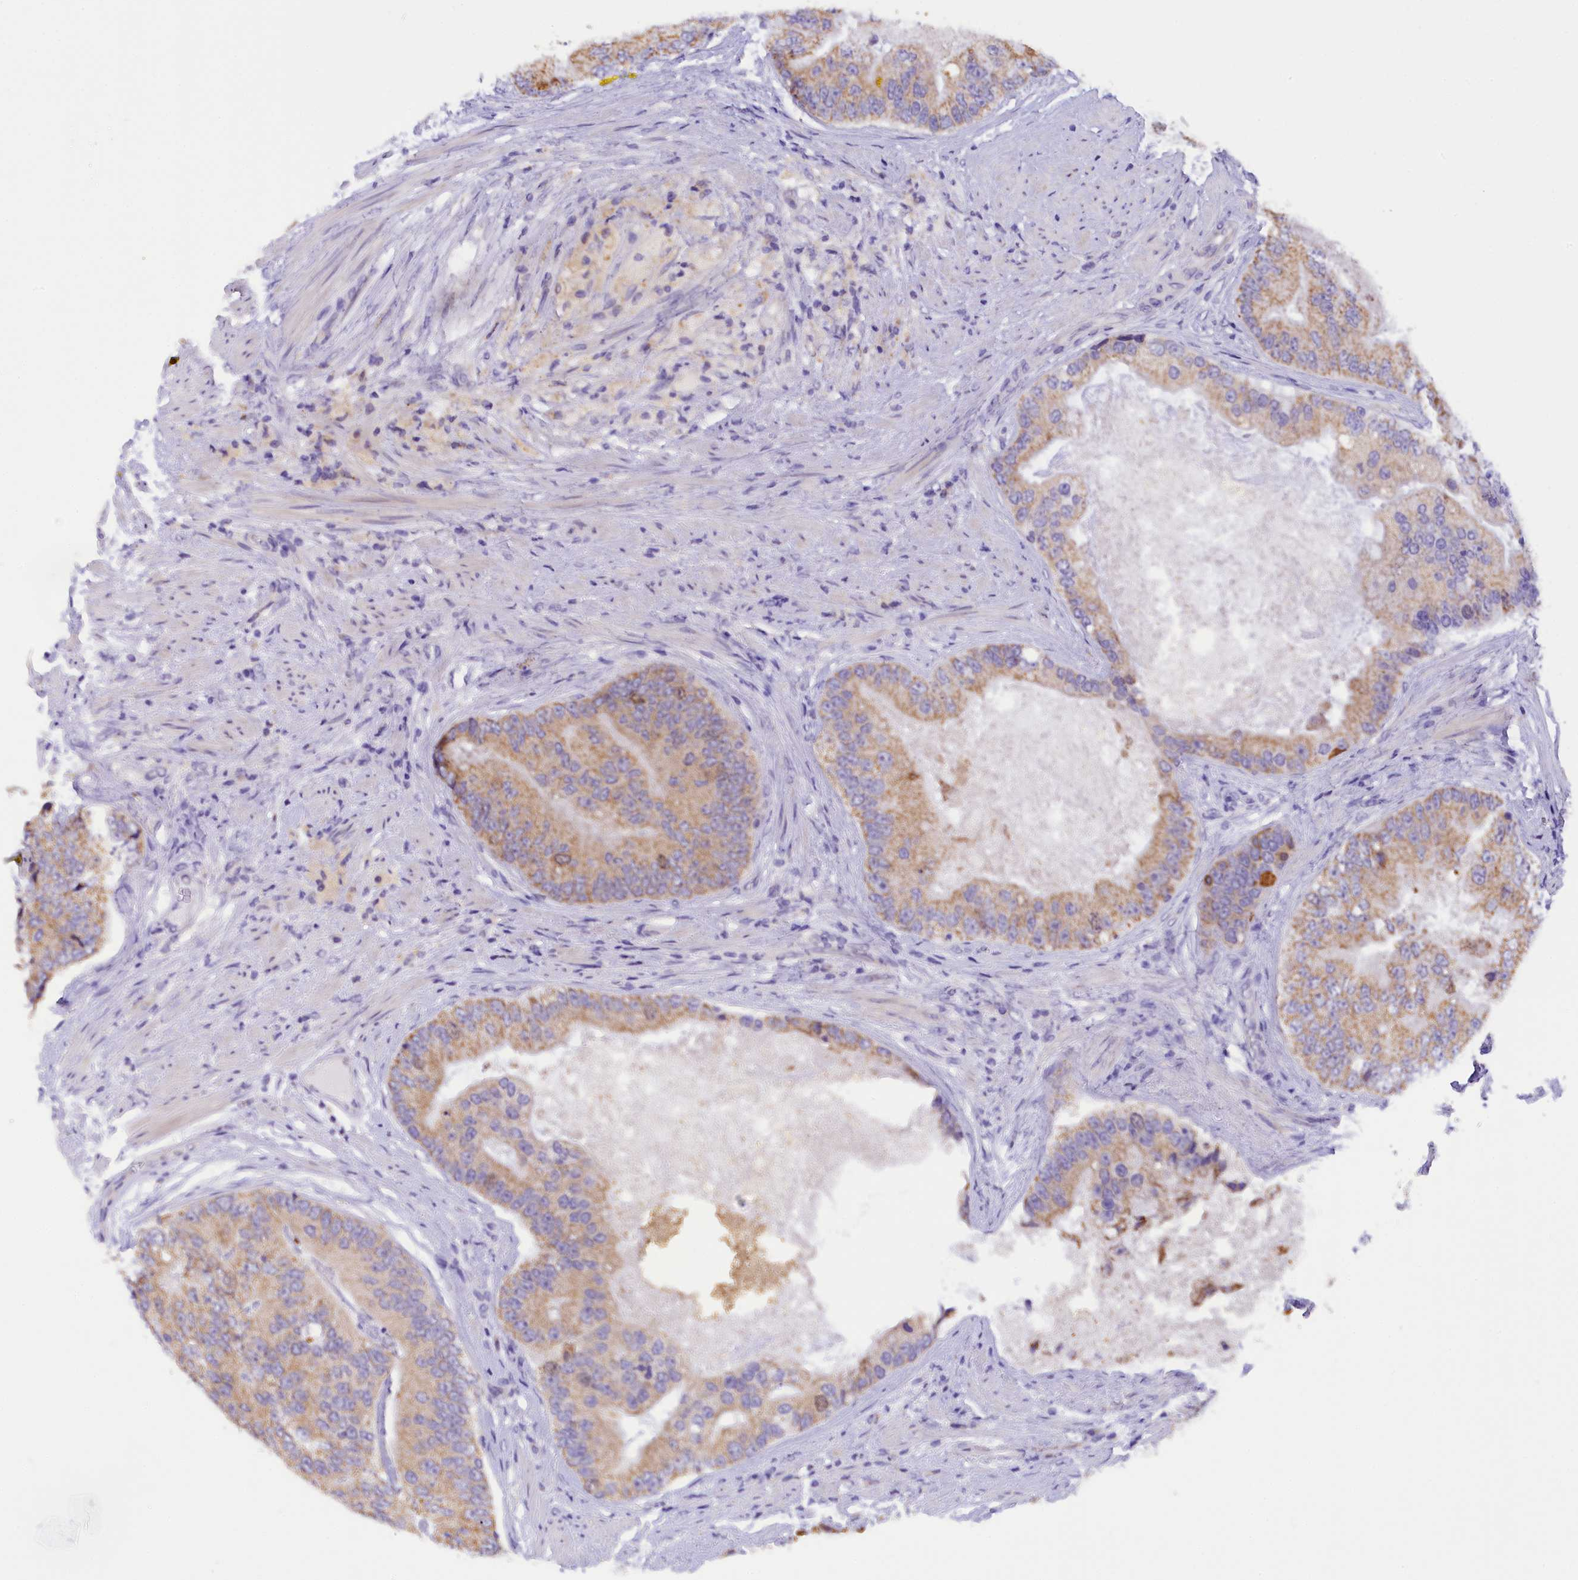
{"staining": {"intensity": "strong", "quantity": "<25%", "location": "cytoplasmic/membranous"}, "tissue": "prostate cancer", "cell_type": "Tumor cells", "image_type": "cancer", "snomed": [{"axis": "morphology", "description": "Adenocarcinoma, High grade"}, {"axis": "topography", "description": "Prostate"}], "caption": "Protein expression analysis of human prostate cancer reveals strong cytoplasmic/membranous expression in approximately <25% of tumor cells. The staining was performed using DAB (3,3'-diaminobenzidine), with brown indicating positive protein expression. Nuclei are stained blue with hematoxylin.", "gene": "PKIA", "patient": {"sex": "male", "age": 70}}